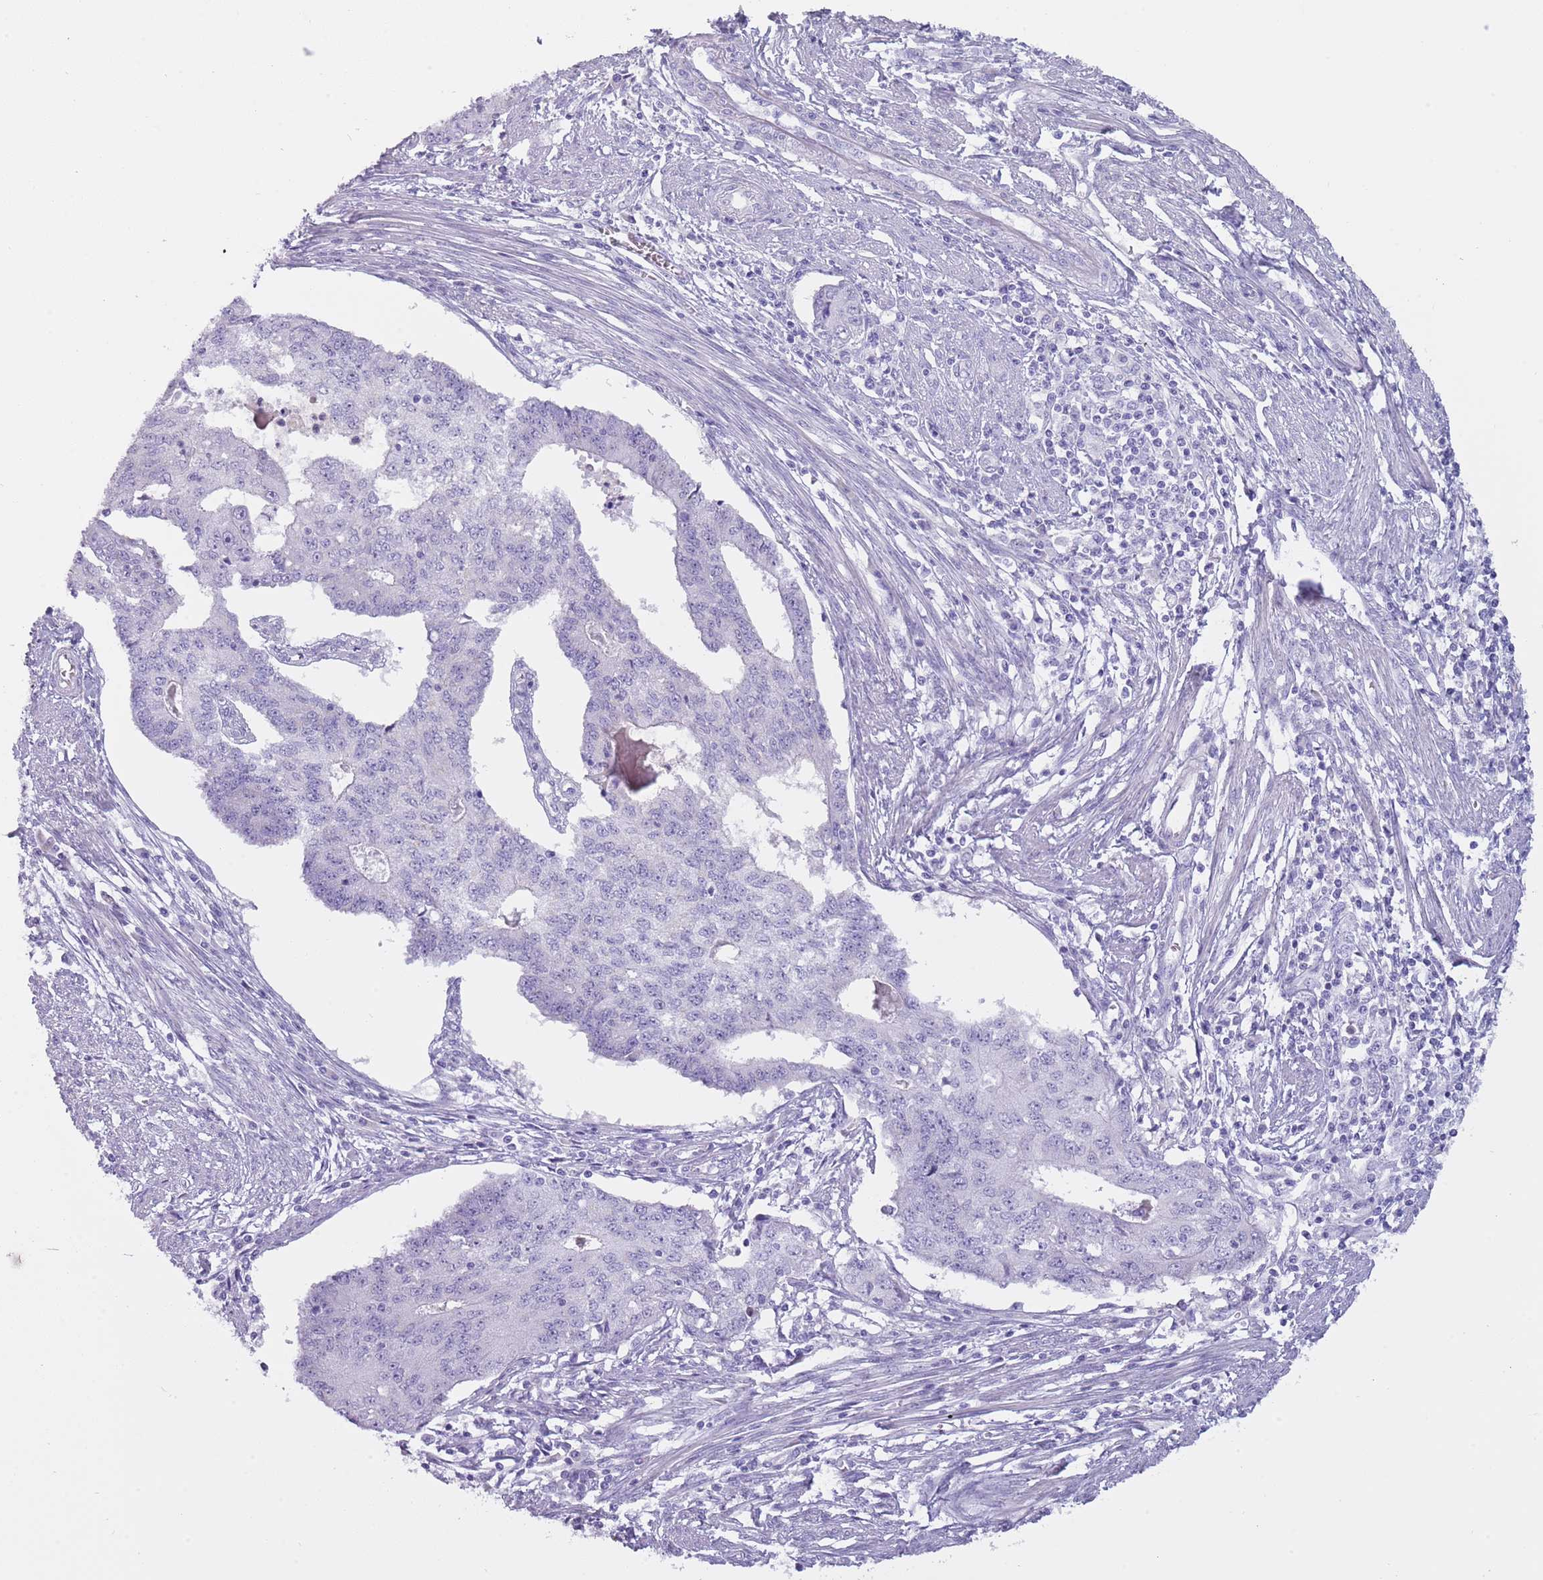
{"staining": {"intensity": "negative", "quantity": "none", "location": "none"}, "tissue": "endometrial cancer", "cell_type": "Tumor cells", "image_type": "cancer", "snomed": [{"axis": "morphology", "description": "Adenocarcinoma, NOS"}, {"axis": "topography", "description": "Endometrium"}], "caption": "High power microscopy image of an immunohistochemistry (IHC) histopathology image of endometrial cancer, revealing no significant staining in tumor cells.", "gene": "NBPF6", "patient": {"sex": "female", "age": 56}}